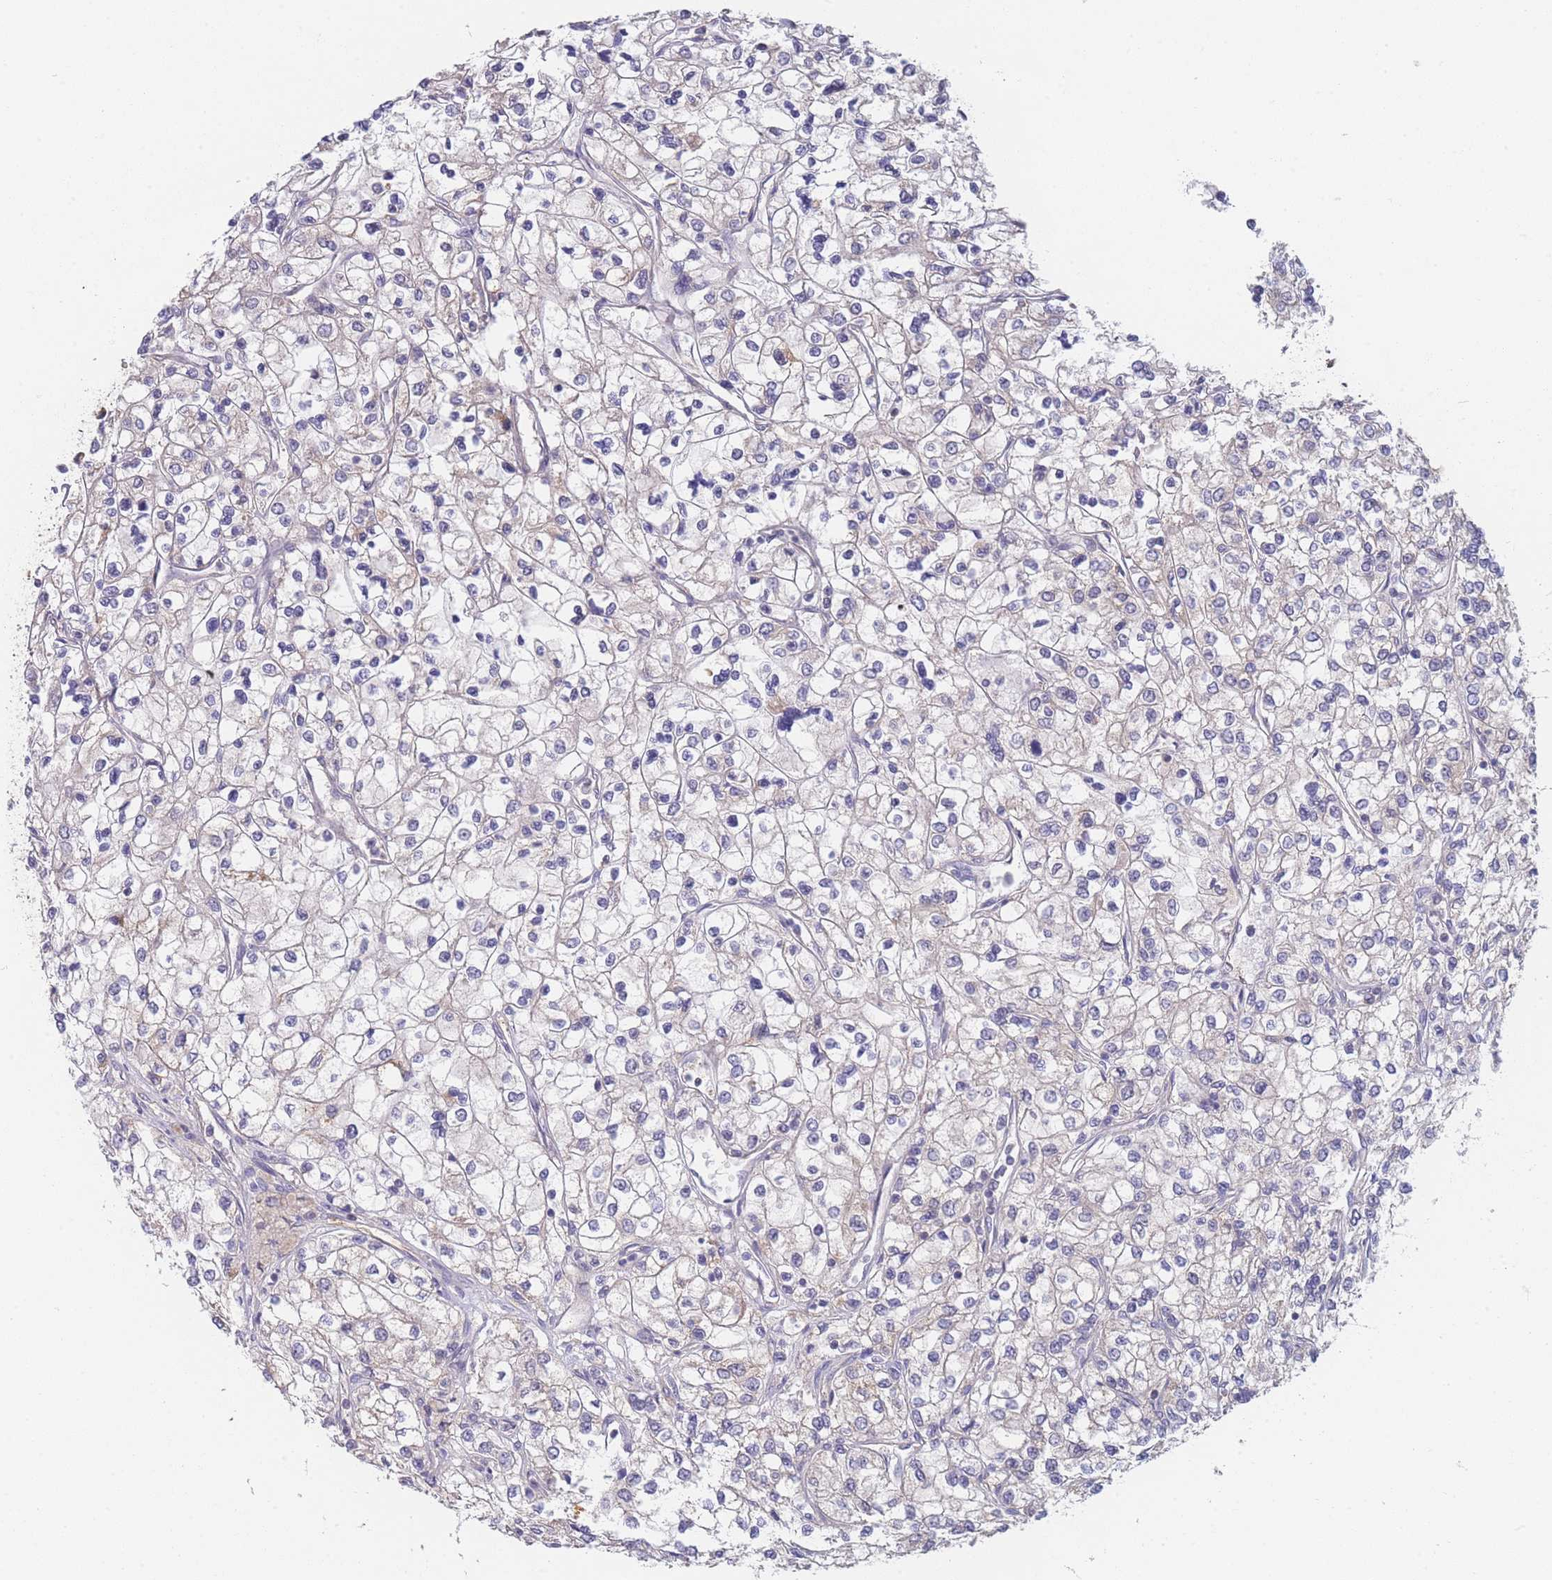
{"staining": {"intensity": "negative", "quantity": "none", "location": "none"}, "tissue": "renal cancer", "cell_type": "Tumor cells", "image_type": "cancer", "snomed": [{"axis": "morphology", "description": "Adenocarcinoma, NOS"}, {"axis": "topography", "description": "Kidney"}], "caption": "IHC image of neoplastic tissue: human renal adenocarcinoma stained with DAB (3,3'-diaminobenzidine) displays no significant protein positivity in tumor cells.", "gene": "MRPS18B", "patient": {"sex": "male", "age": 80}}